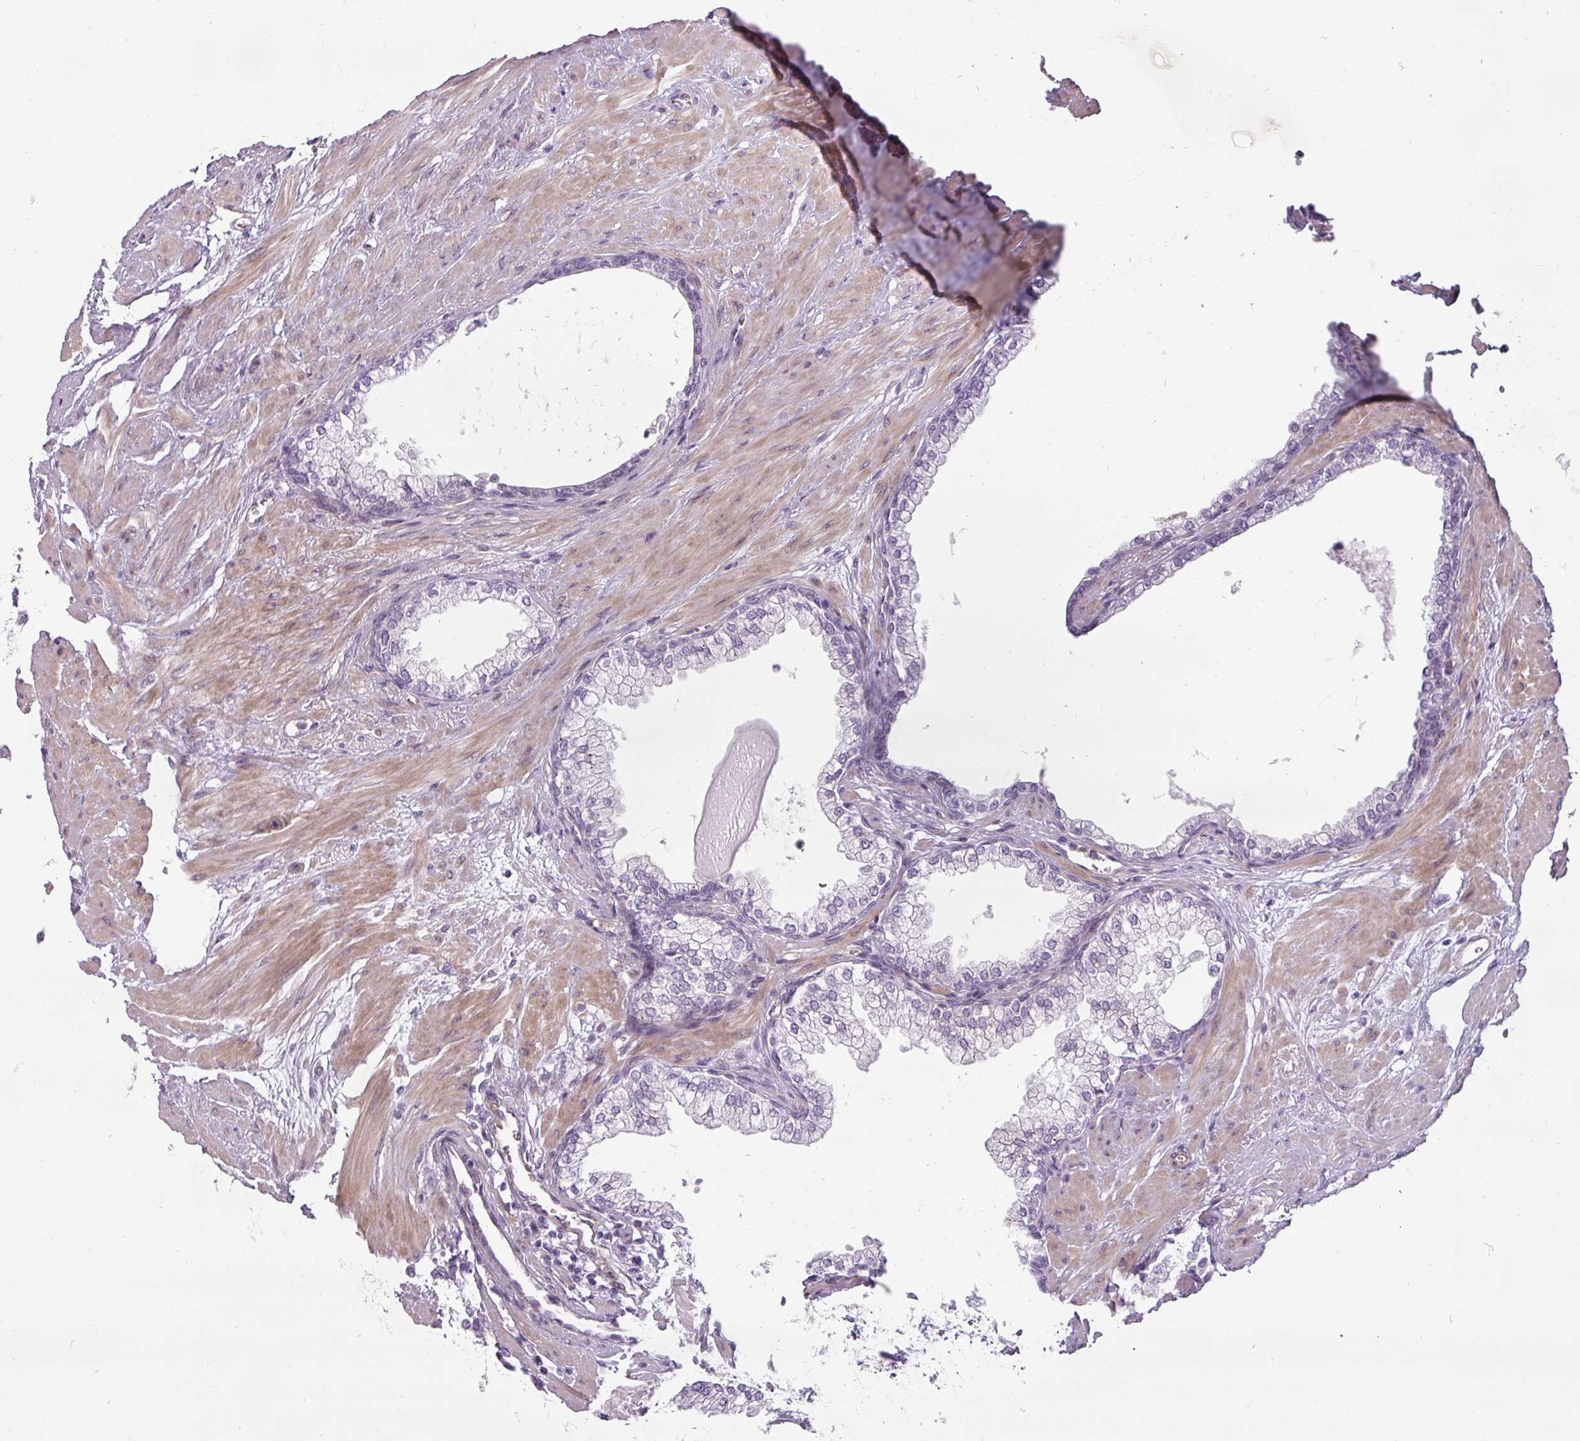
{"staining": {"intensity": "negative", "quantity": "none", "location": "none"}, "tissue": "prostate", "cell_type": "Glandular cells", "image_type": "normal", "snomed": [{"axis": "morphology", "description": "Normal tissue, NOS"}, {"axis": "topography", "description": "Prostate"}], "caption": "Immunohistochemistry micrograph of benign prostate stained for a protein (brown), which shows no staining in glandular cells.", "gene": "CHRDL1", "patient": {"sex": "male", "age": 57}}